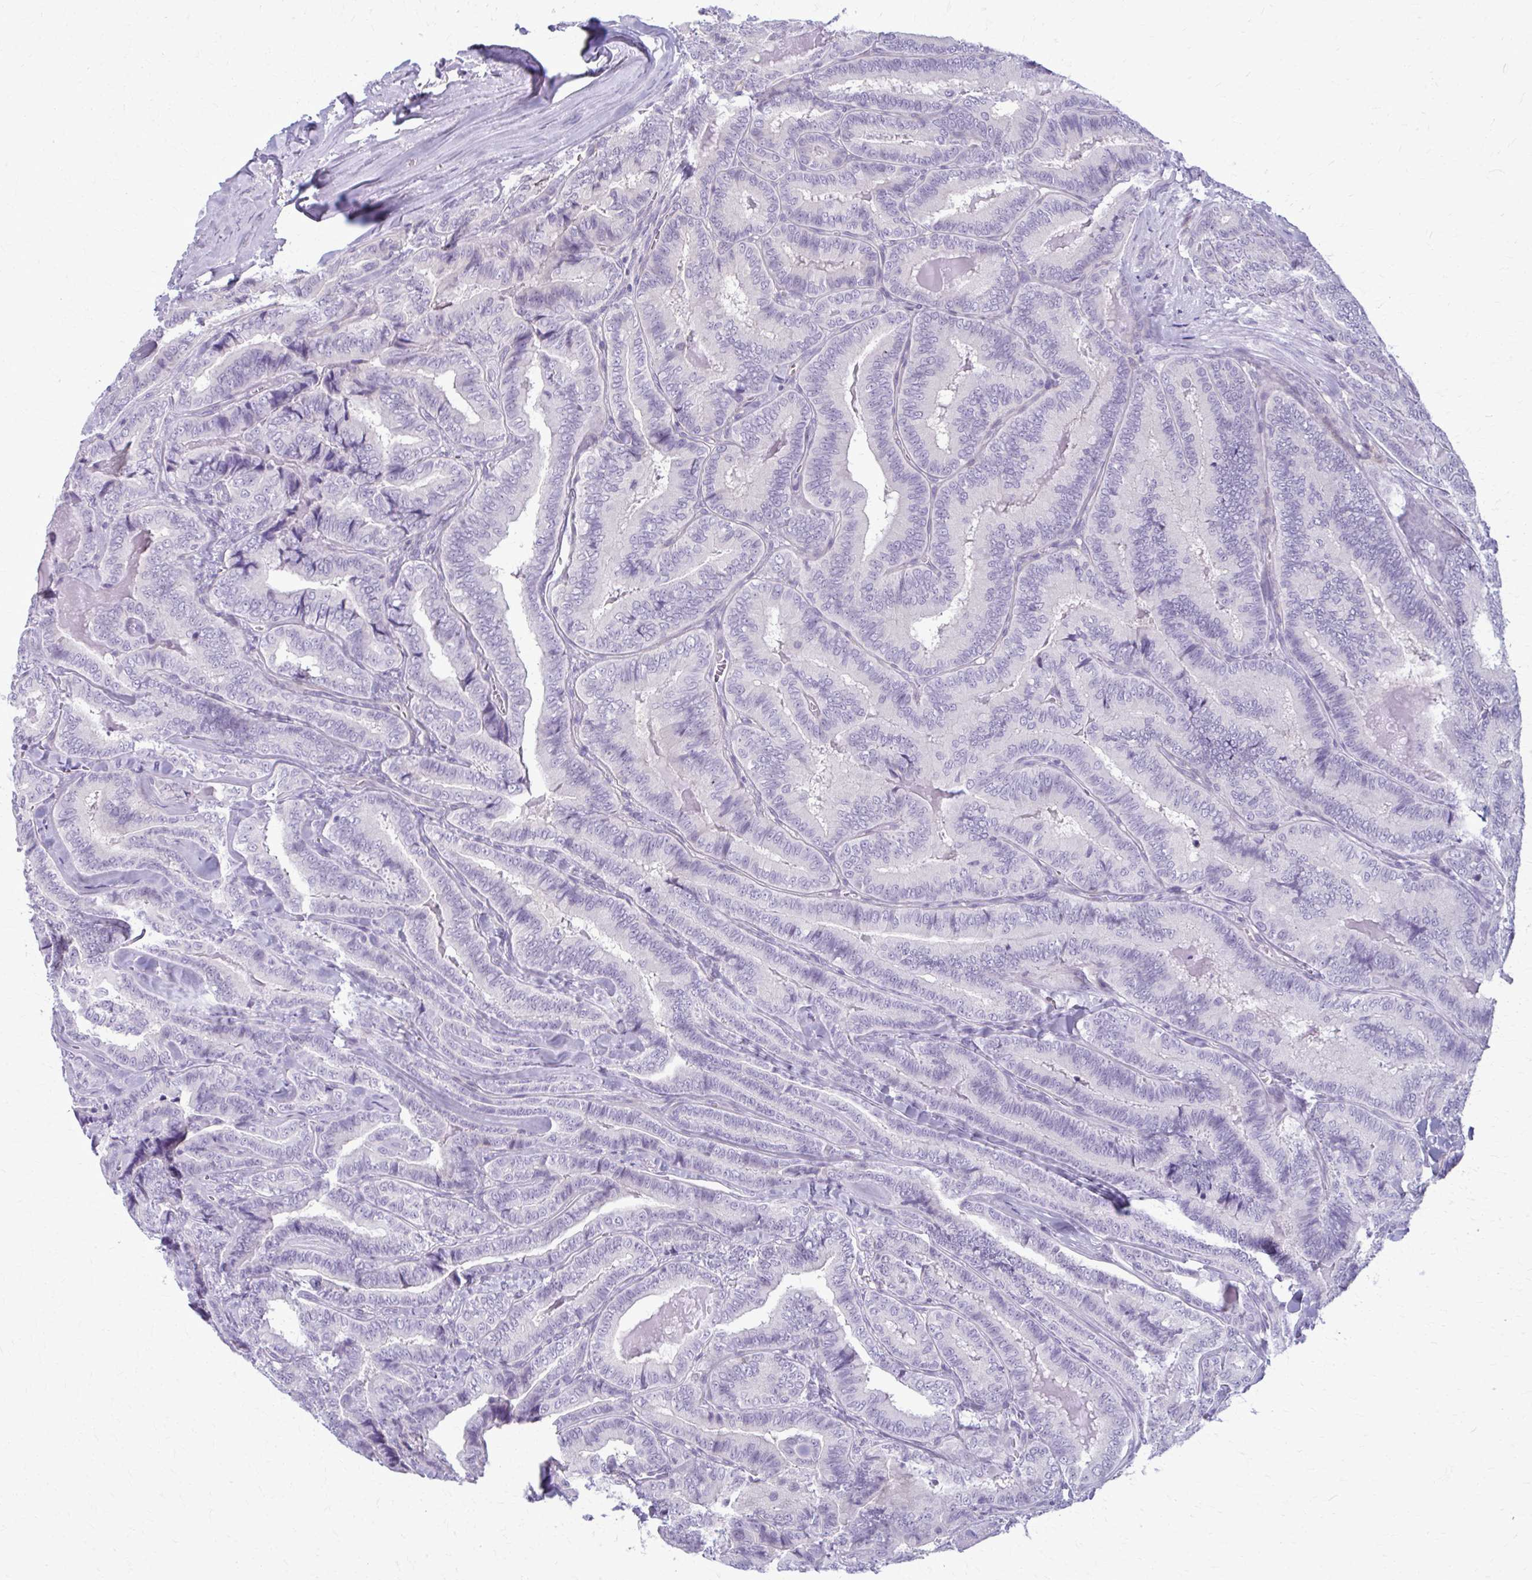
{"staining": {"intensity": "negative", "quantity": "none", "location": "none"}, "tissue": "thyroid cancer", "cell_type": "Tumor cells", "image_type": "cancer", "snomed": [{"axis": "morphology", "description": "Papillary adenocarcinoma, NOS"}, {"axis": "topography", "description": "Thyroid gland"}], "caption": "Immunohistochemical staining of human papillary adenocarcinoma (thyroid) displays no significant staining in tumor cells.", "gene": "CD38", "patient": {"sex": "male", "age": 61}}